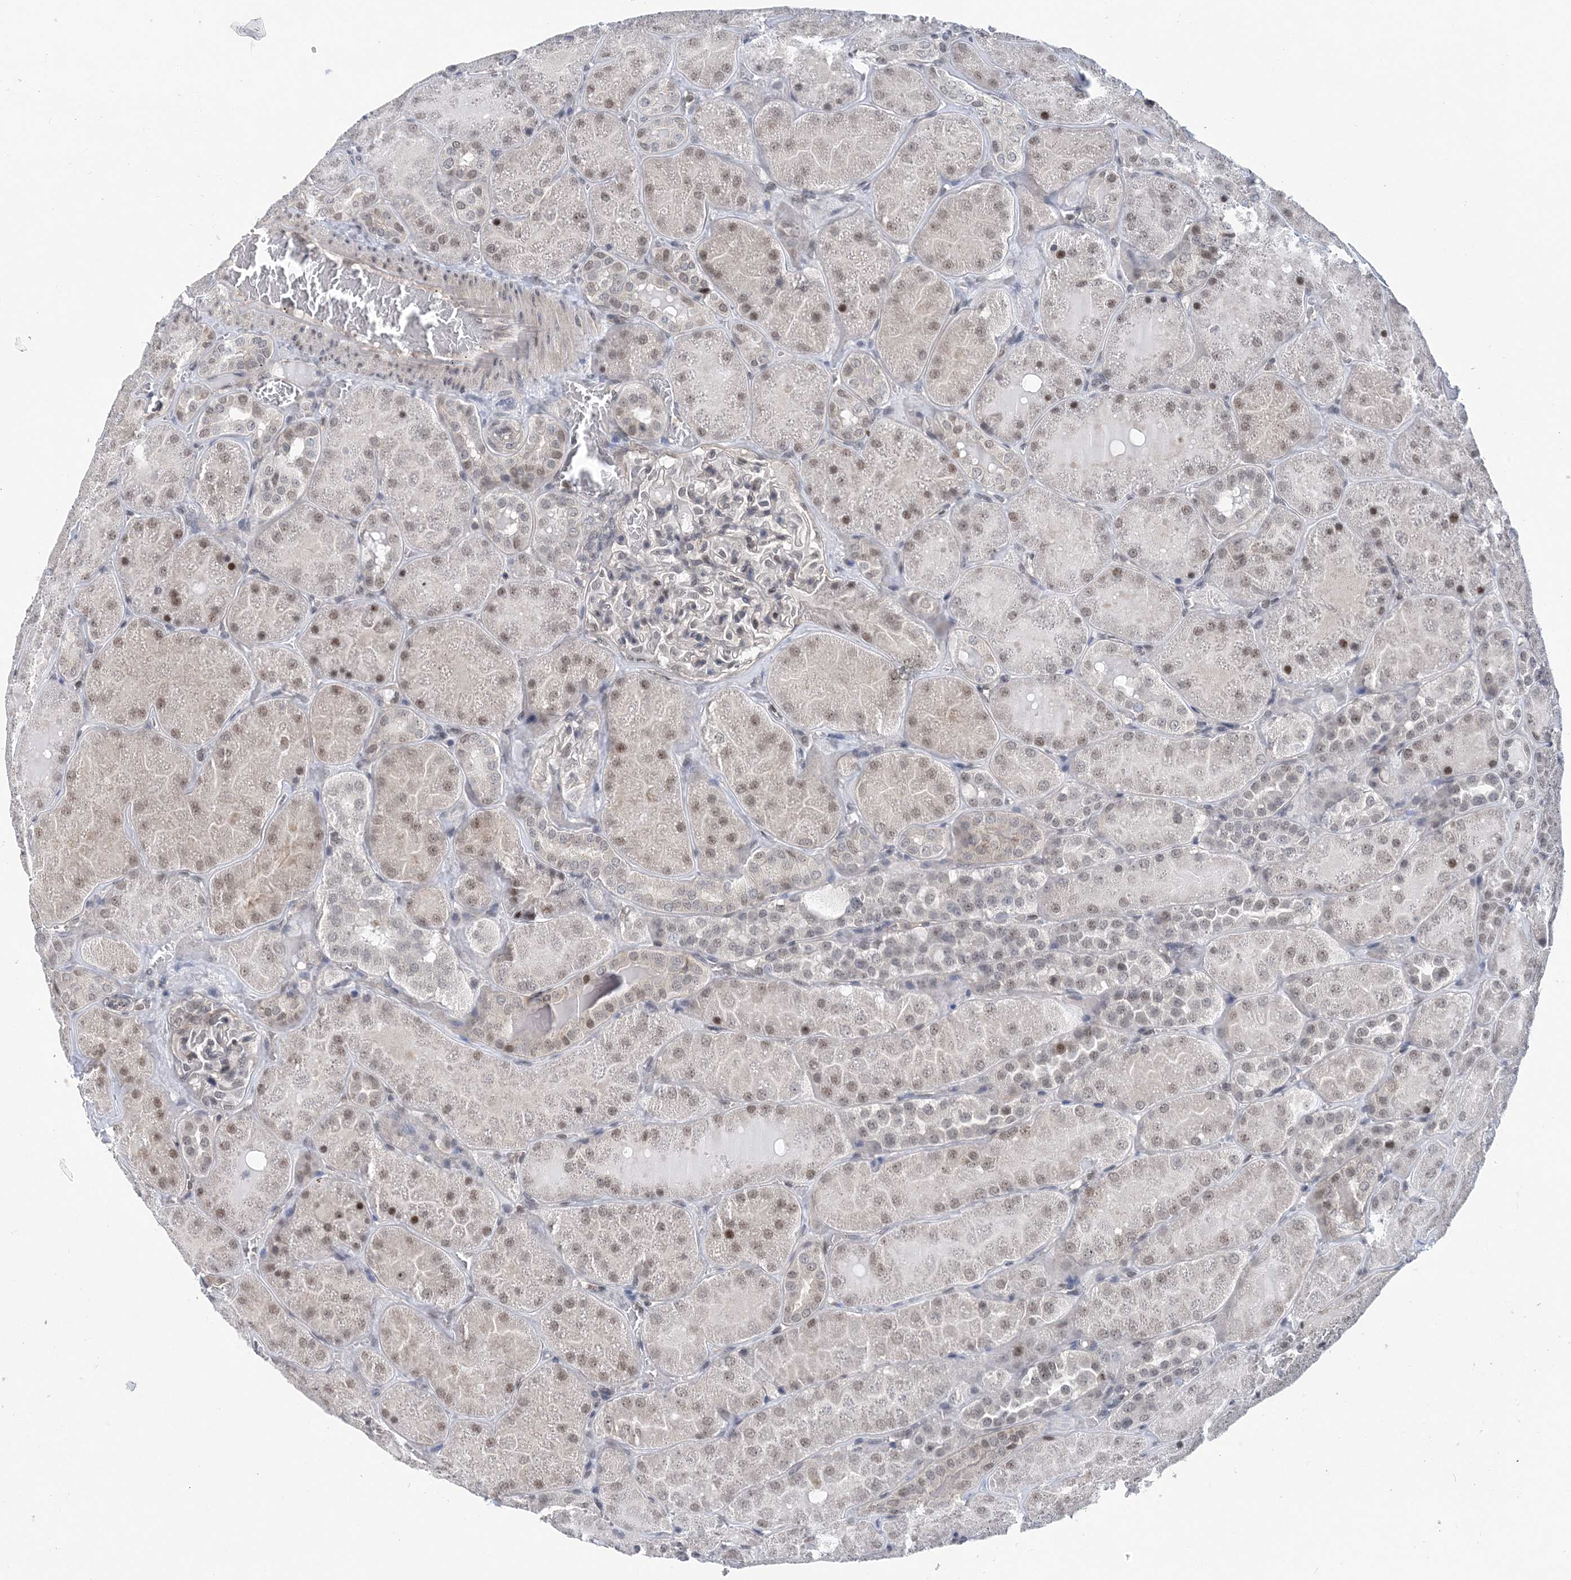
{"staining": {"intensity": "weak", "quantity": "25%-75%", "location": "nuclear"}, "tissue": "kidney", "cell_type": "Cells in glomeruli", "image_type": "normal", "snomed": [{"axis": "morphology", "description": "Normal tissue, NOS"}, {"axis": "topography", "description": "Kidney"}], "caption": "Human kidney stained with a brown dye demonstrates weak nuclear positive expression in about 25%-75% of cells in glomeruli.", "gene": "CCDC152", "patient": {"sex": "male", "age": 28}}